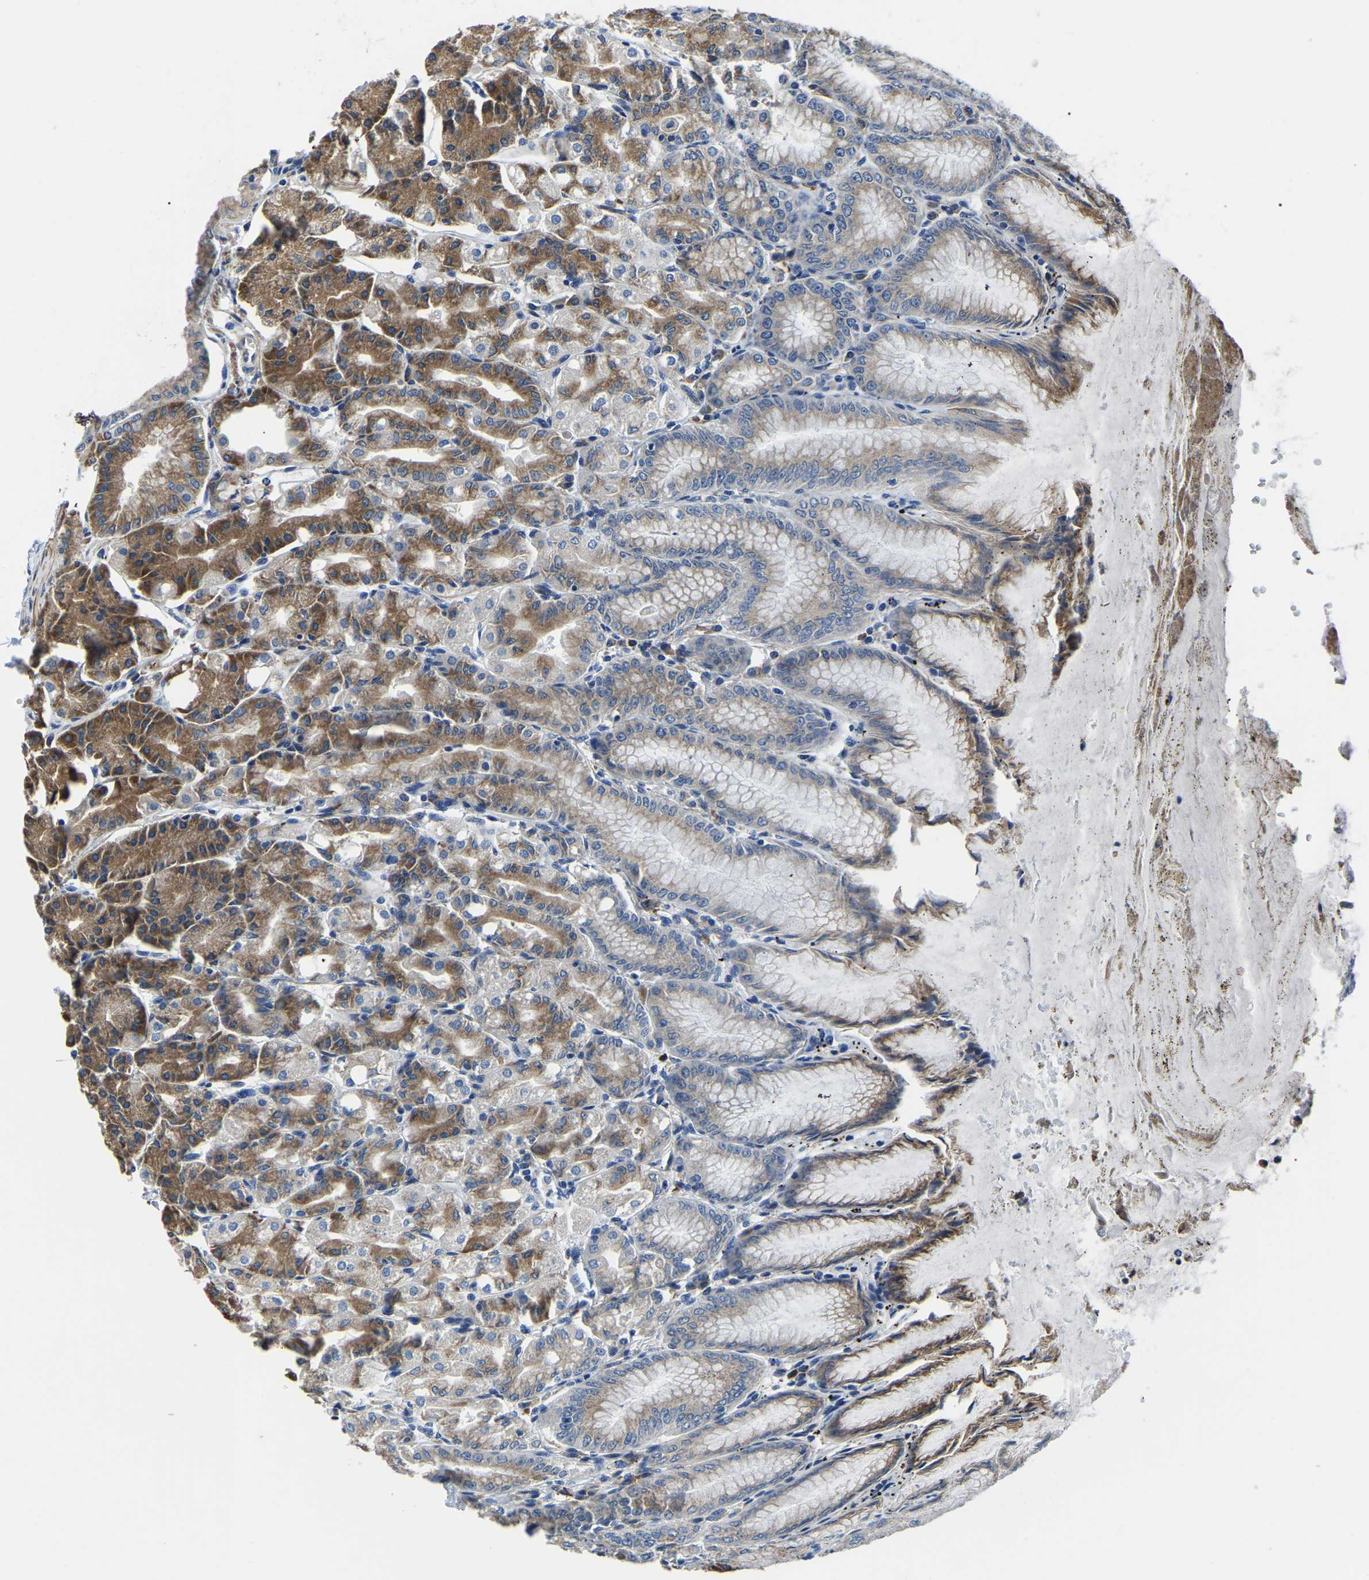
{"staining": {"intensity": "moderate", "quantity": "25%-75%", "location": "cytoplasmic/membranous"}, "tissue": "stomach", "cell_type": "Glandular cells", "image_type": "normal", "snomed": [{"axis": "morphology", "description": "Normal tissue, NOS"}, {"axis": "topography", "description": "Stomach, lower"}], "caption": "Protein expression analysis of unremarkable human stomach reveals moderate cytoplasmic/membranous staining in approximately 25%-75% of glandular cells.", "gene": "LIAS", "patient": {"sex": "male", "age": 71}}